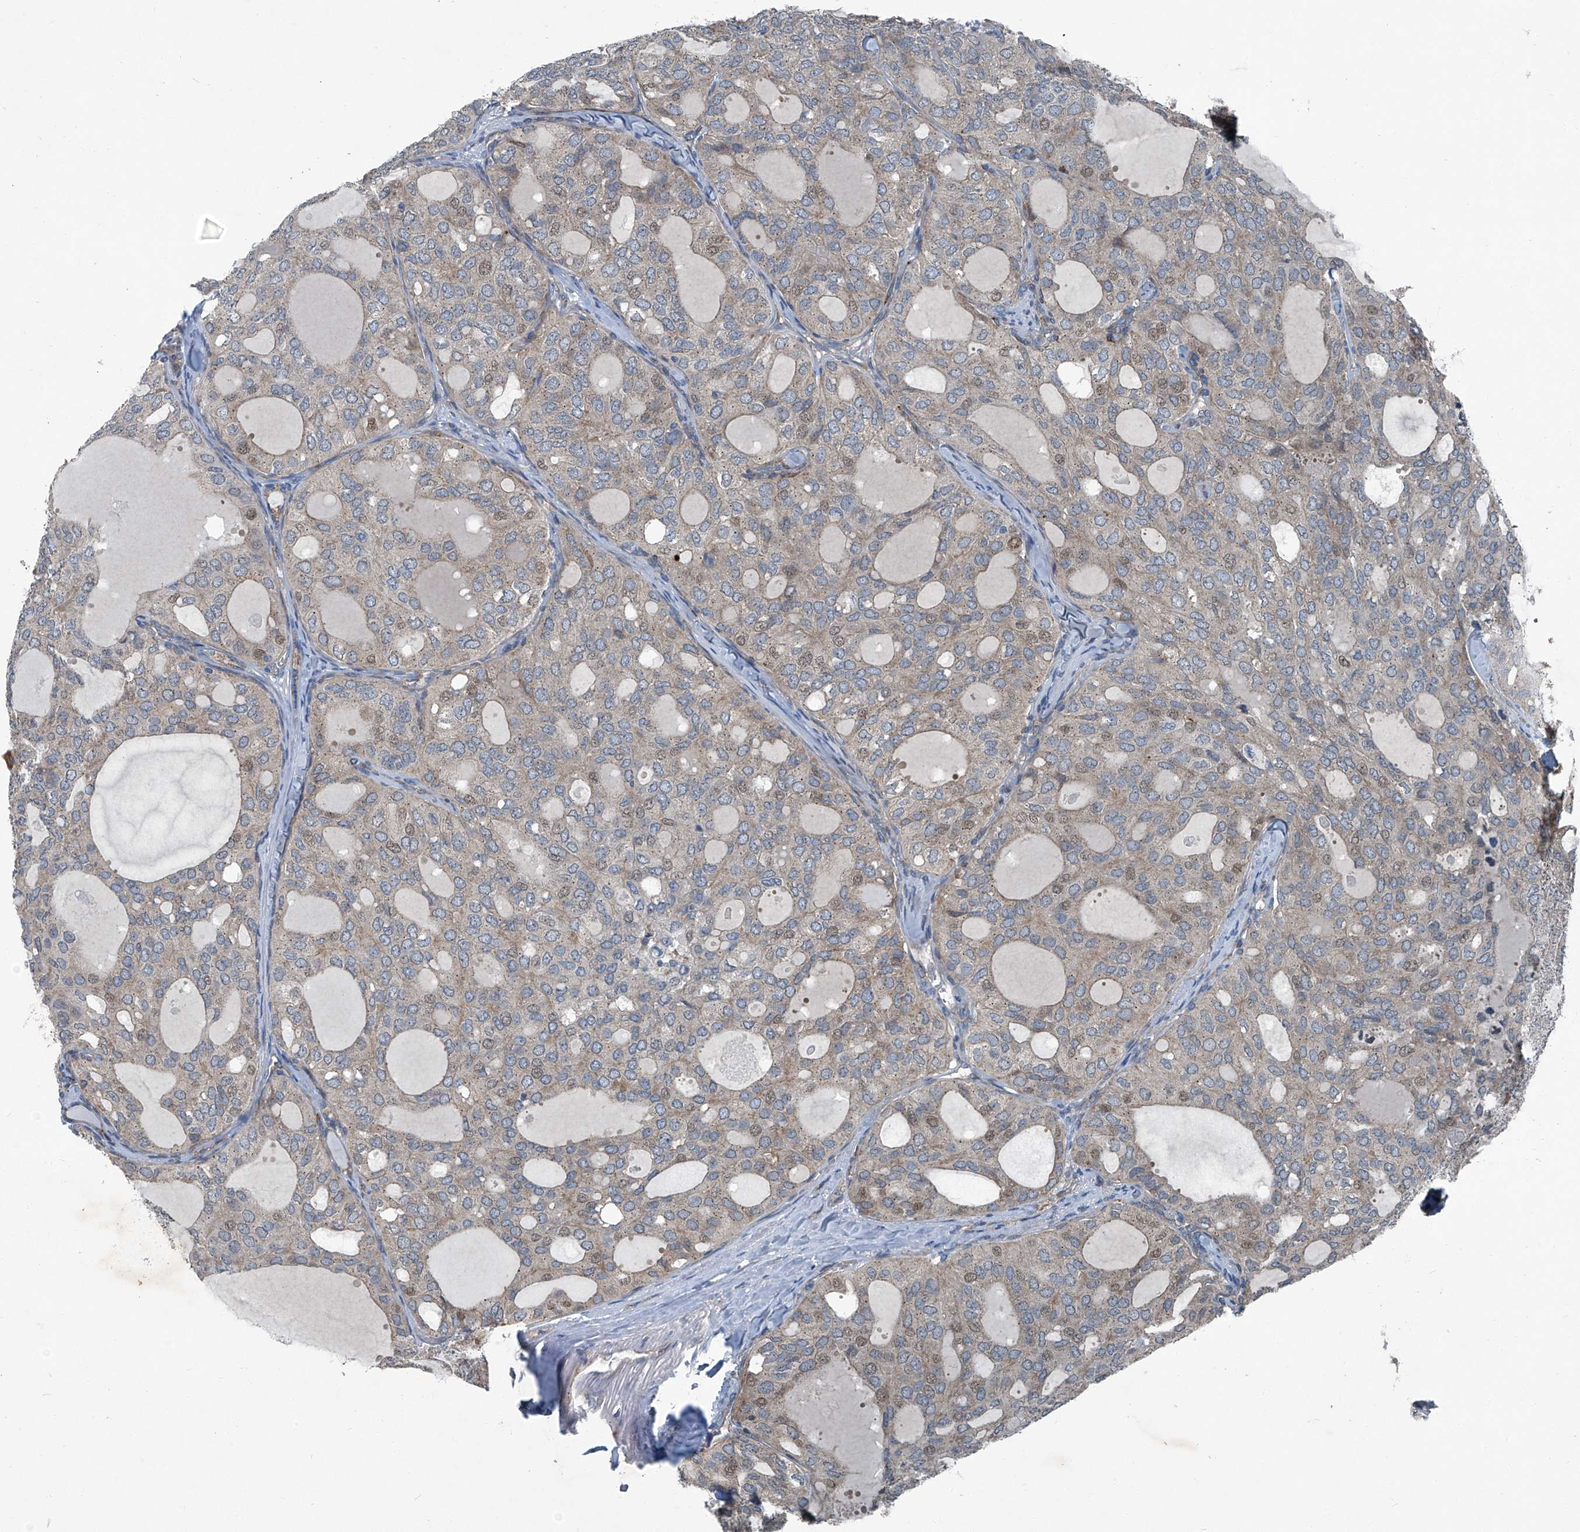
{"staining": {"intensity": "weak", "quantity": "25%-75%", "location": "cytoplasmic/membranous"}, "tissue": "thyroid cancer", "cell_type": "Tumor cells", "image_type": "cancer", "snomed": [{"axis": "morphology", "description": "Follicular adenoma carcinoma, NOS"}, {"axis": "topography", "description": "Thyroid gland"}], "caption": "Protein expression analysis of human thyroid follicular adenoma carcinoma reveals weak cytoplasmic/membranous staining in about 25%-75% of tumor cells.", "gene": "SENP2", "patient": {"sex": "male", "age": 75}}